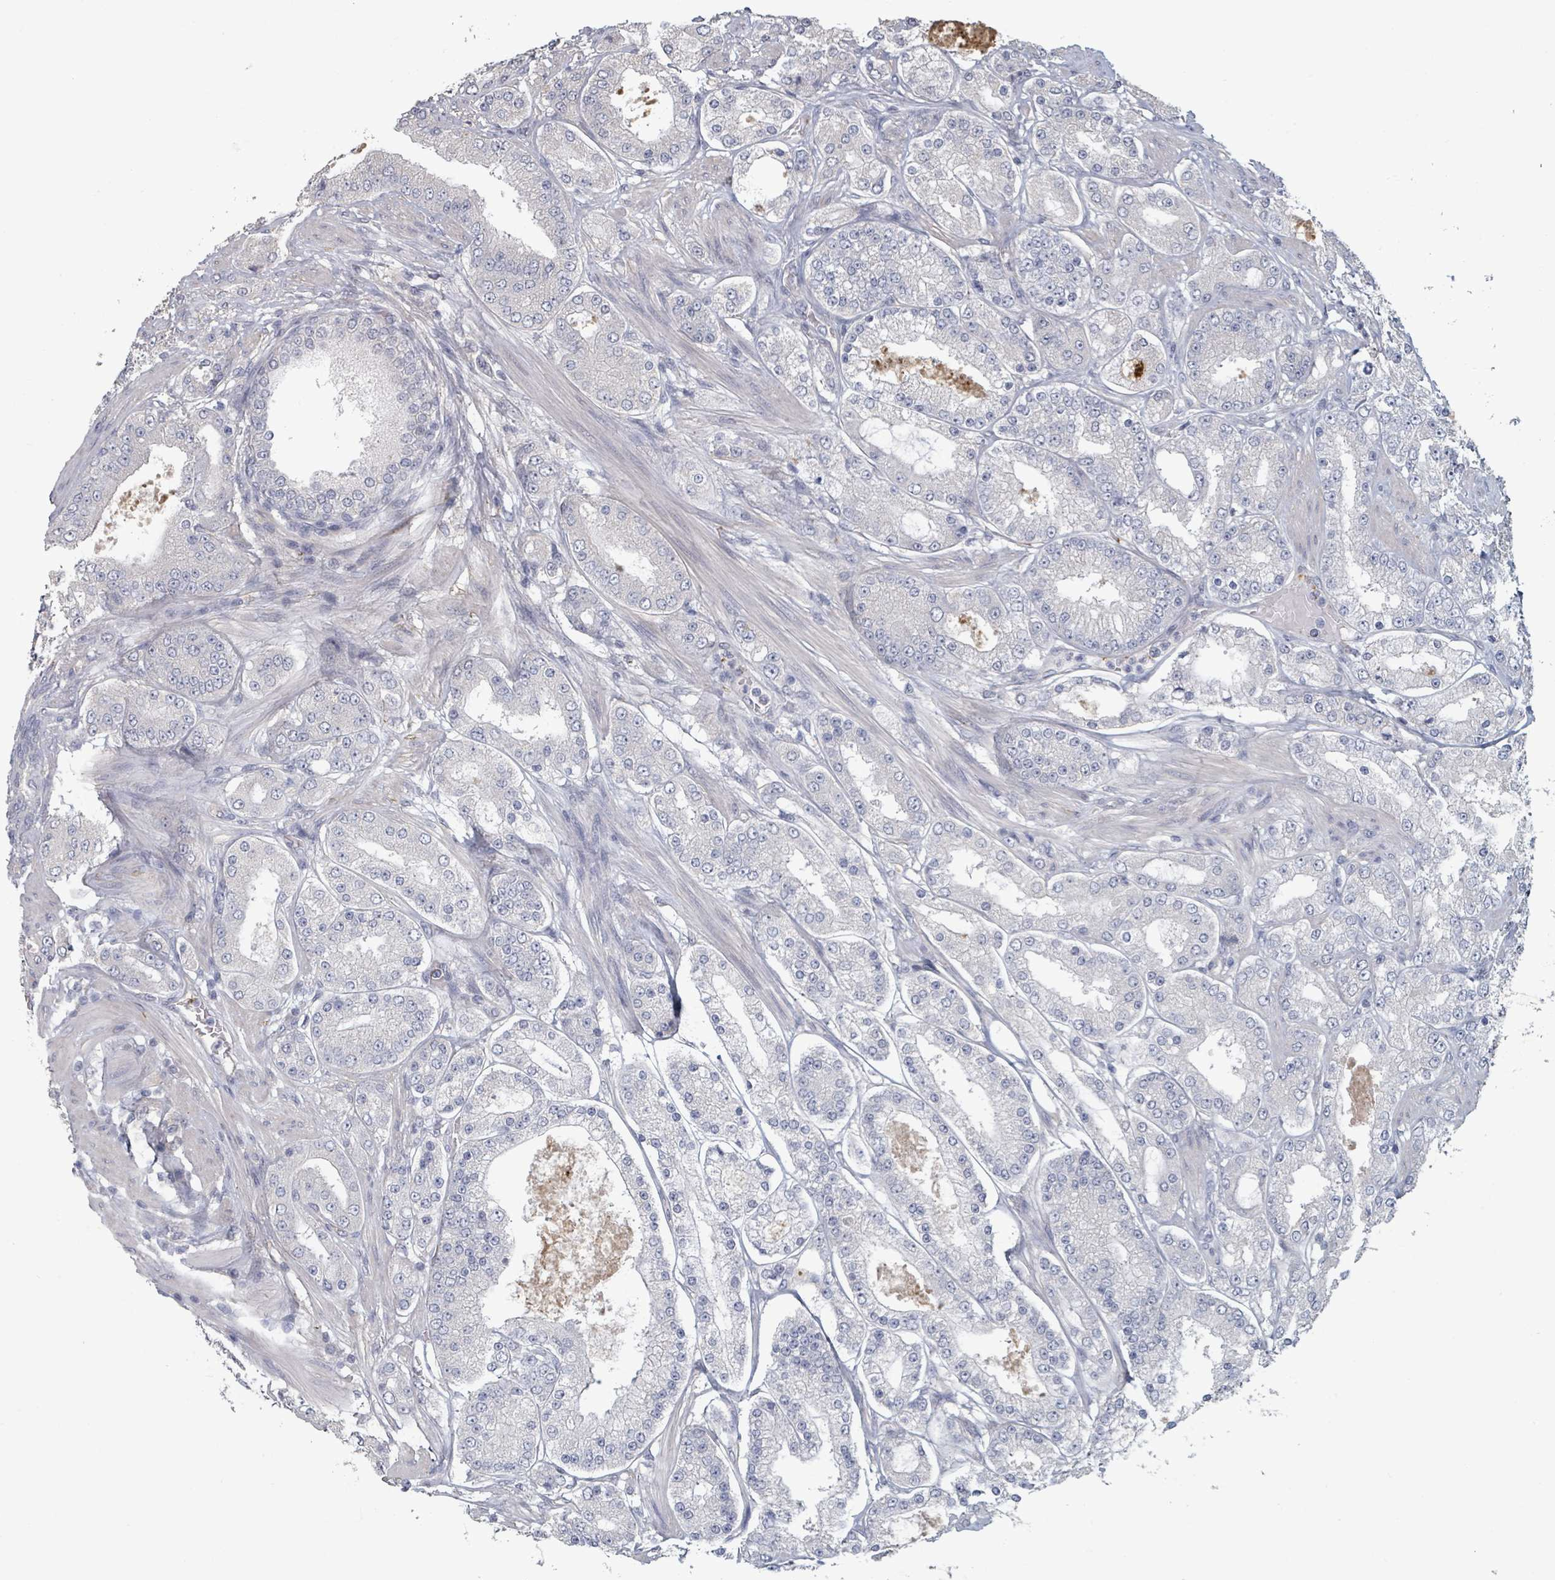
{"staining": {"intensity": "negative", "quantity": "none", "location": "none"}, "tissue": "prostate cancer", "cell_type": "Tumor cells", "image_type": "cancer", "snomed": [{"axis": "morphology", "description": "Adenocarcinoma, High grade"}, {"axis": "topography", "description": "Prostate"}], "caption": "Human prostate adenocarcinoma (high-grade) stained for a protein using IHC demonstrates no positivity in tumor cells.", "gene": "PLAUR", "patient": {"sex": "male", "age": 68}}